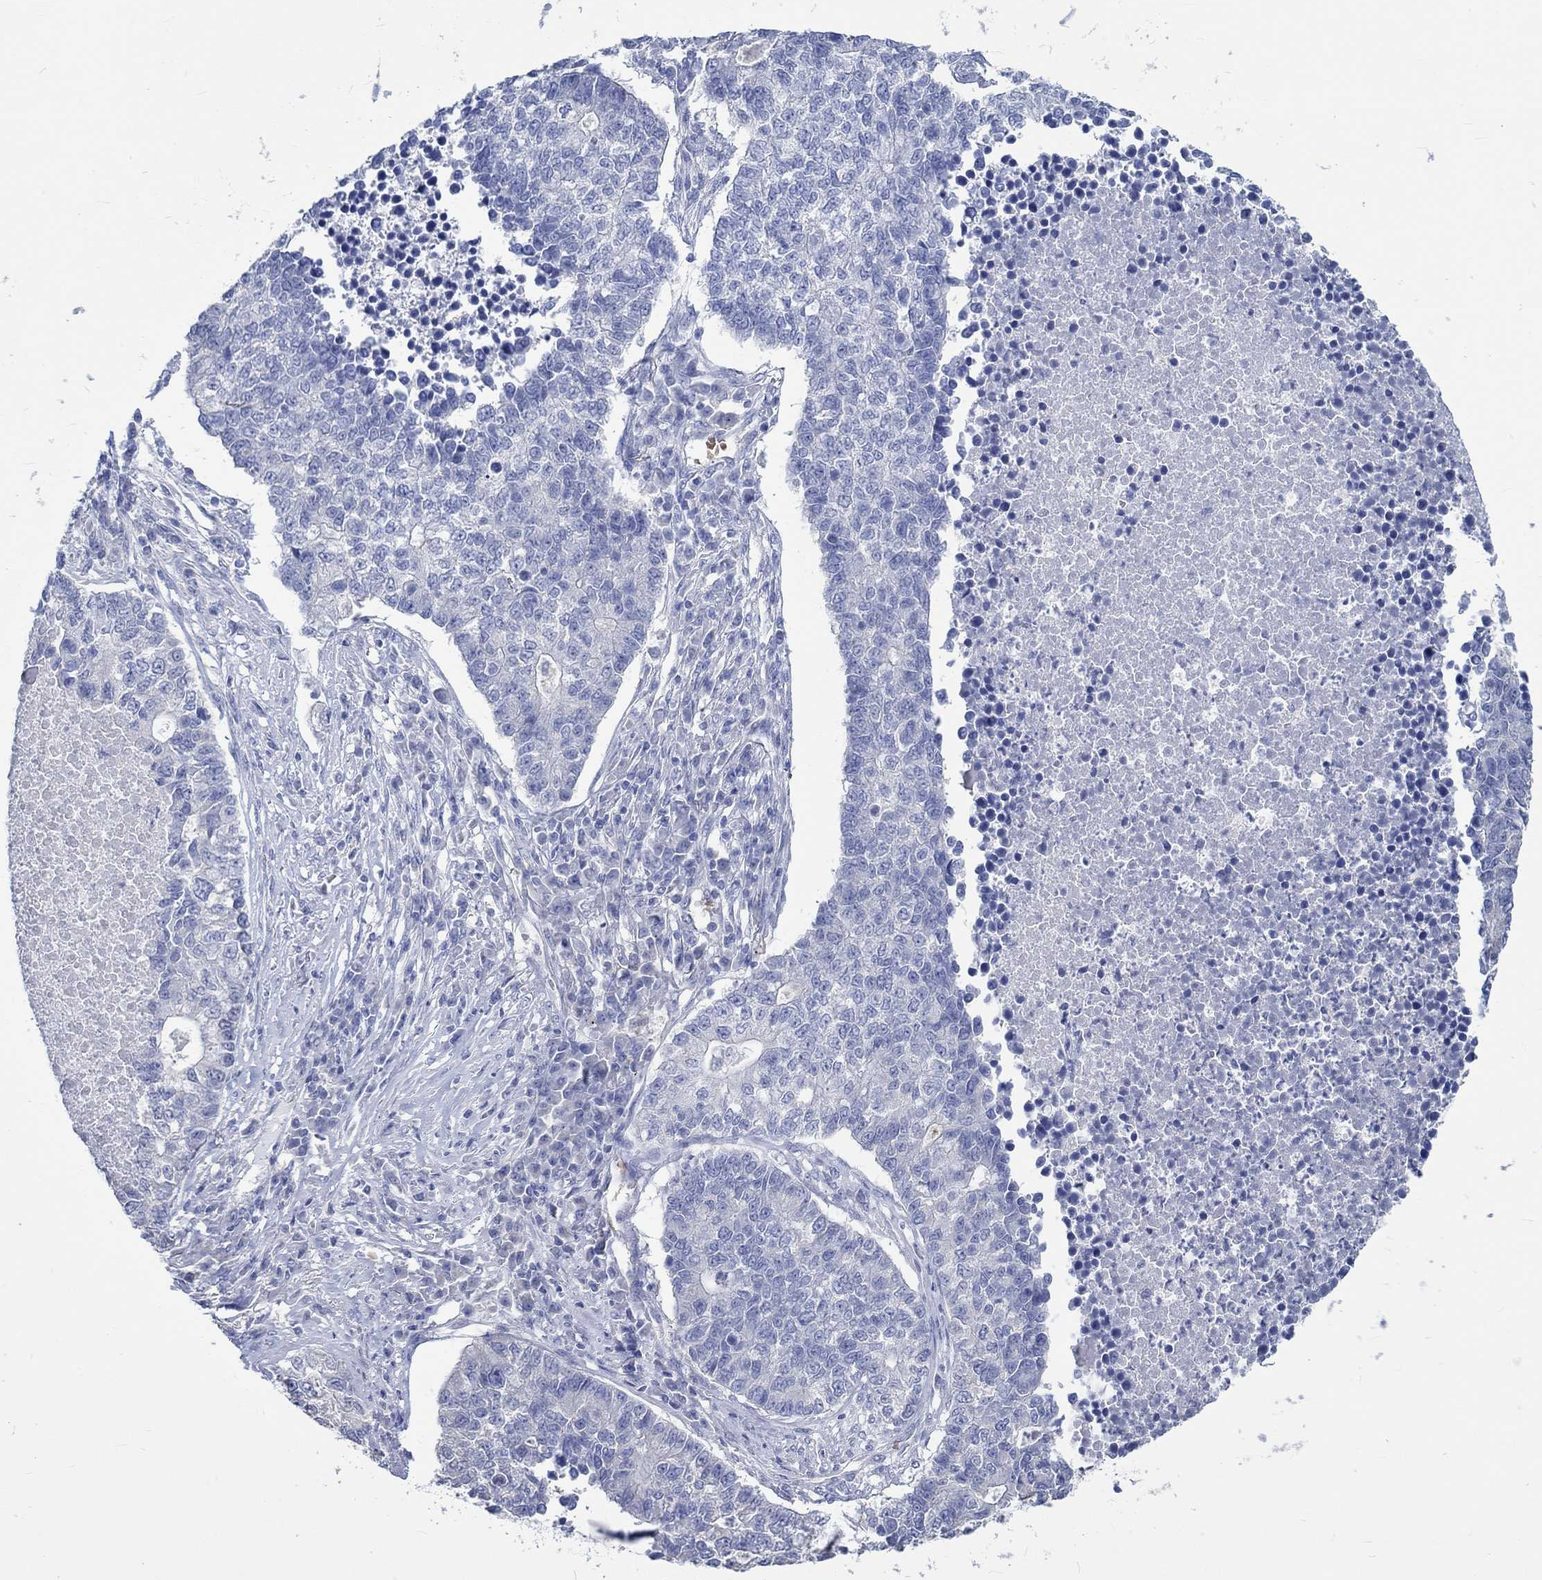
{"staining": {"intensity": "negative", "quantity": "none", "location": "none"}, "tissue": "lung cancer", "cell_type": "Tumor cells", "image_type": "cancer", "snomed": [{"axis": "morphology", "description": "Adenocarcinoma, NOS"}, {"axis": "topography", "description": "Lung"}], "caption": "Protein analysis of lung adenocarcinoma demonstrates no significant positivity in tumor cells. (Immunohistochemistry, brightfield microscopy, high magnification).", "gene": "KCNA1", "patient": {"sex": "male", "age": 57}}